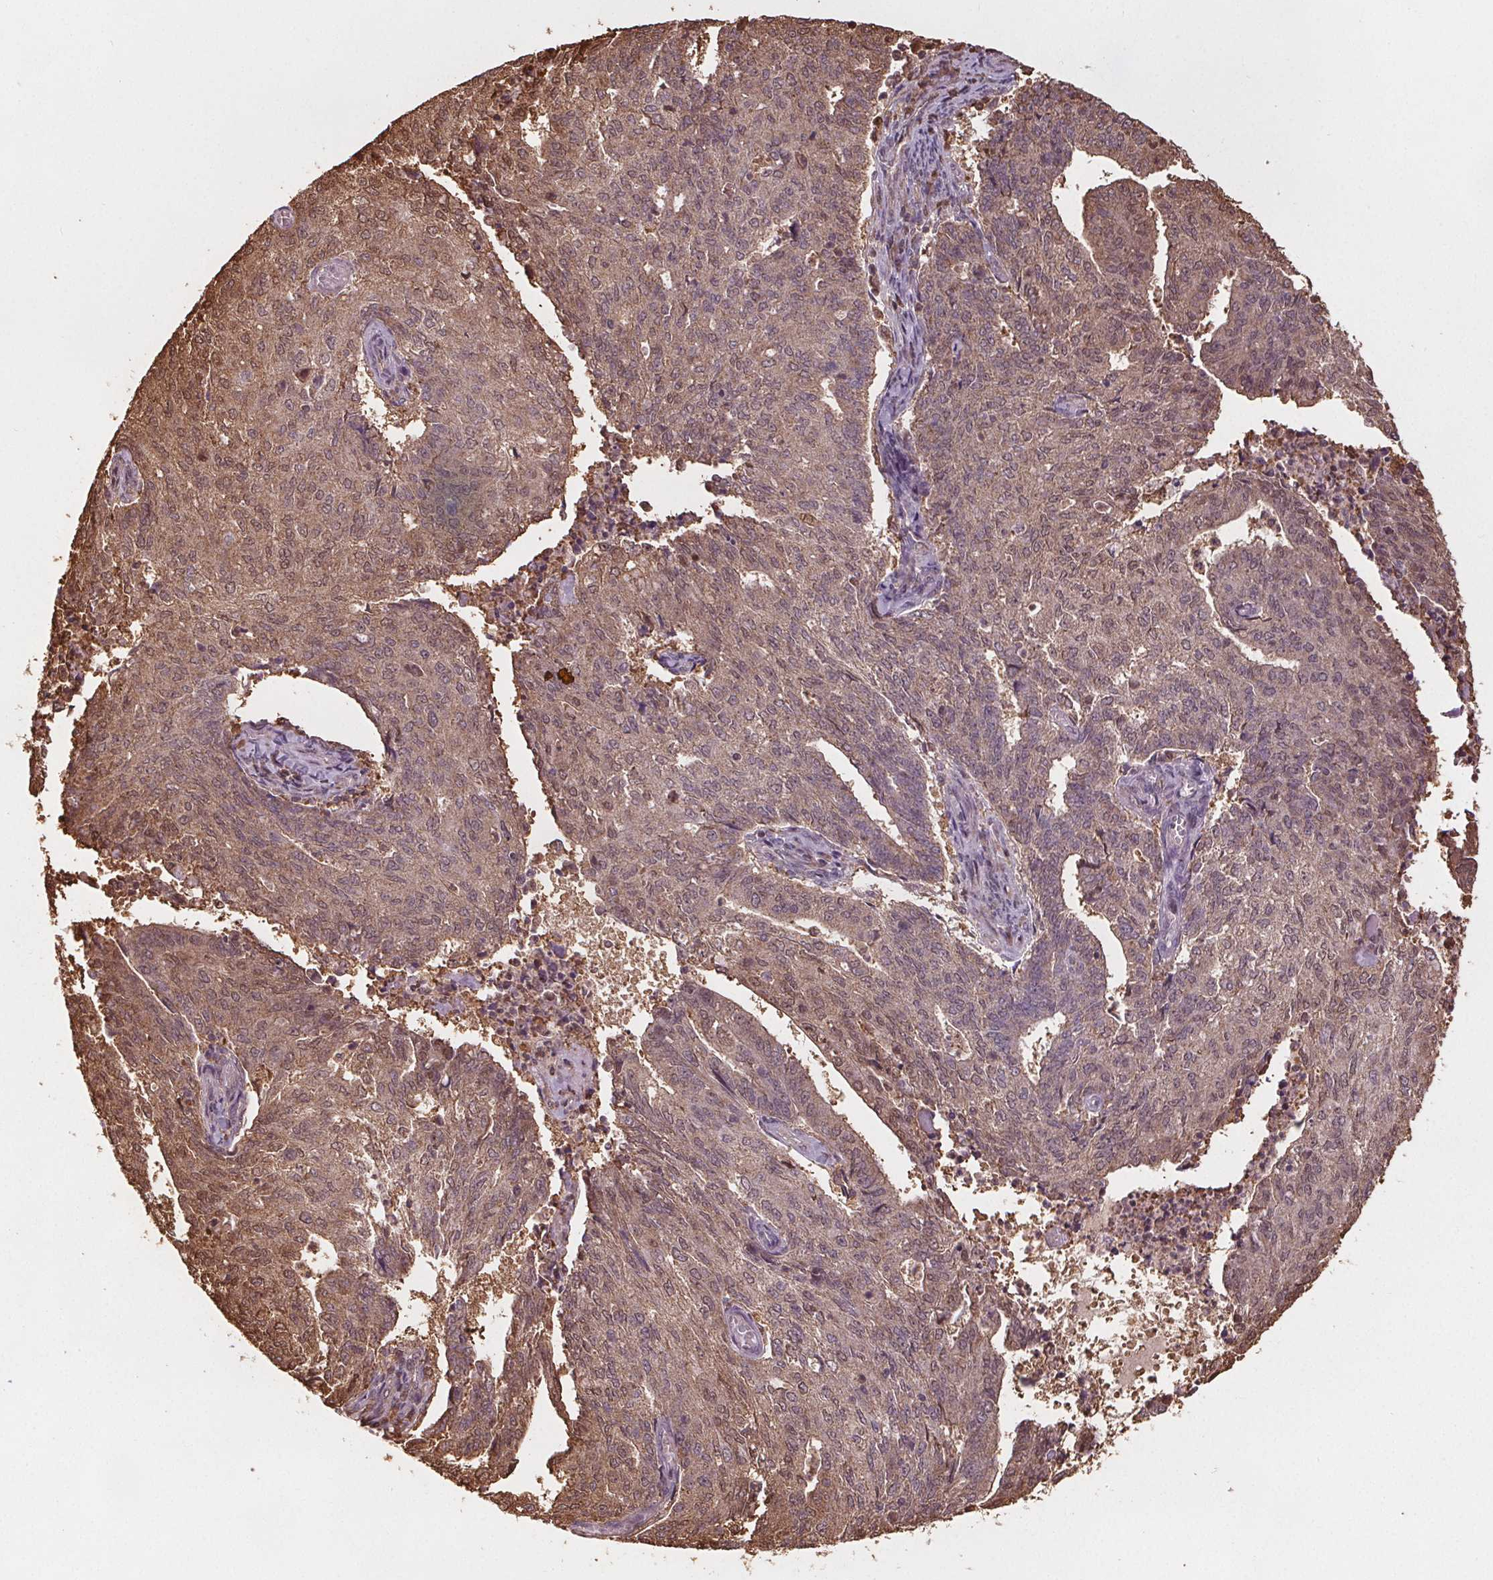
{"staining": {"intensity": "moderate", "quantity": ">75%", "location": "cytoplasmic/membranous,nuclear"}, "tissue": "endometrial cancer", "cell_type": "Tumor cells", "image_type": "cancer", "snomed": [{"axis": "morphology", "description": "Adenocarcinoma, NOS"}, {"axis": "topography", "description": "Endometrium"}], "caption": "This is an image of immunohistochemistry (IHC) staining of endometrial adenocarcinoma, which shows moderate expression in the cytoplasmic/membranous and nuclear of tumor cells.", "gene": "ENO1", "patient": {"sex": "female", "age": 82}}